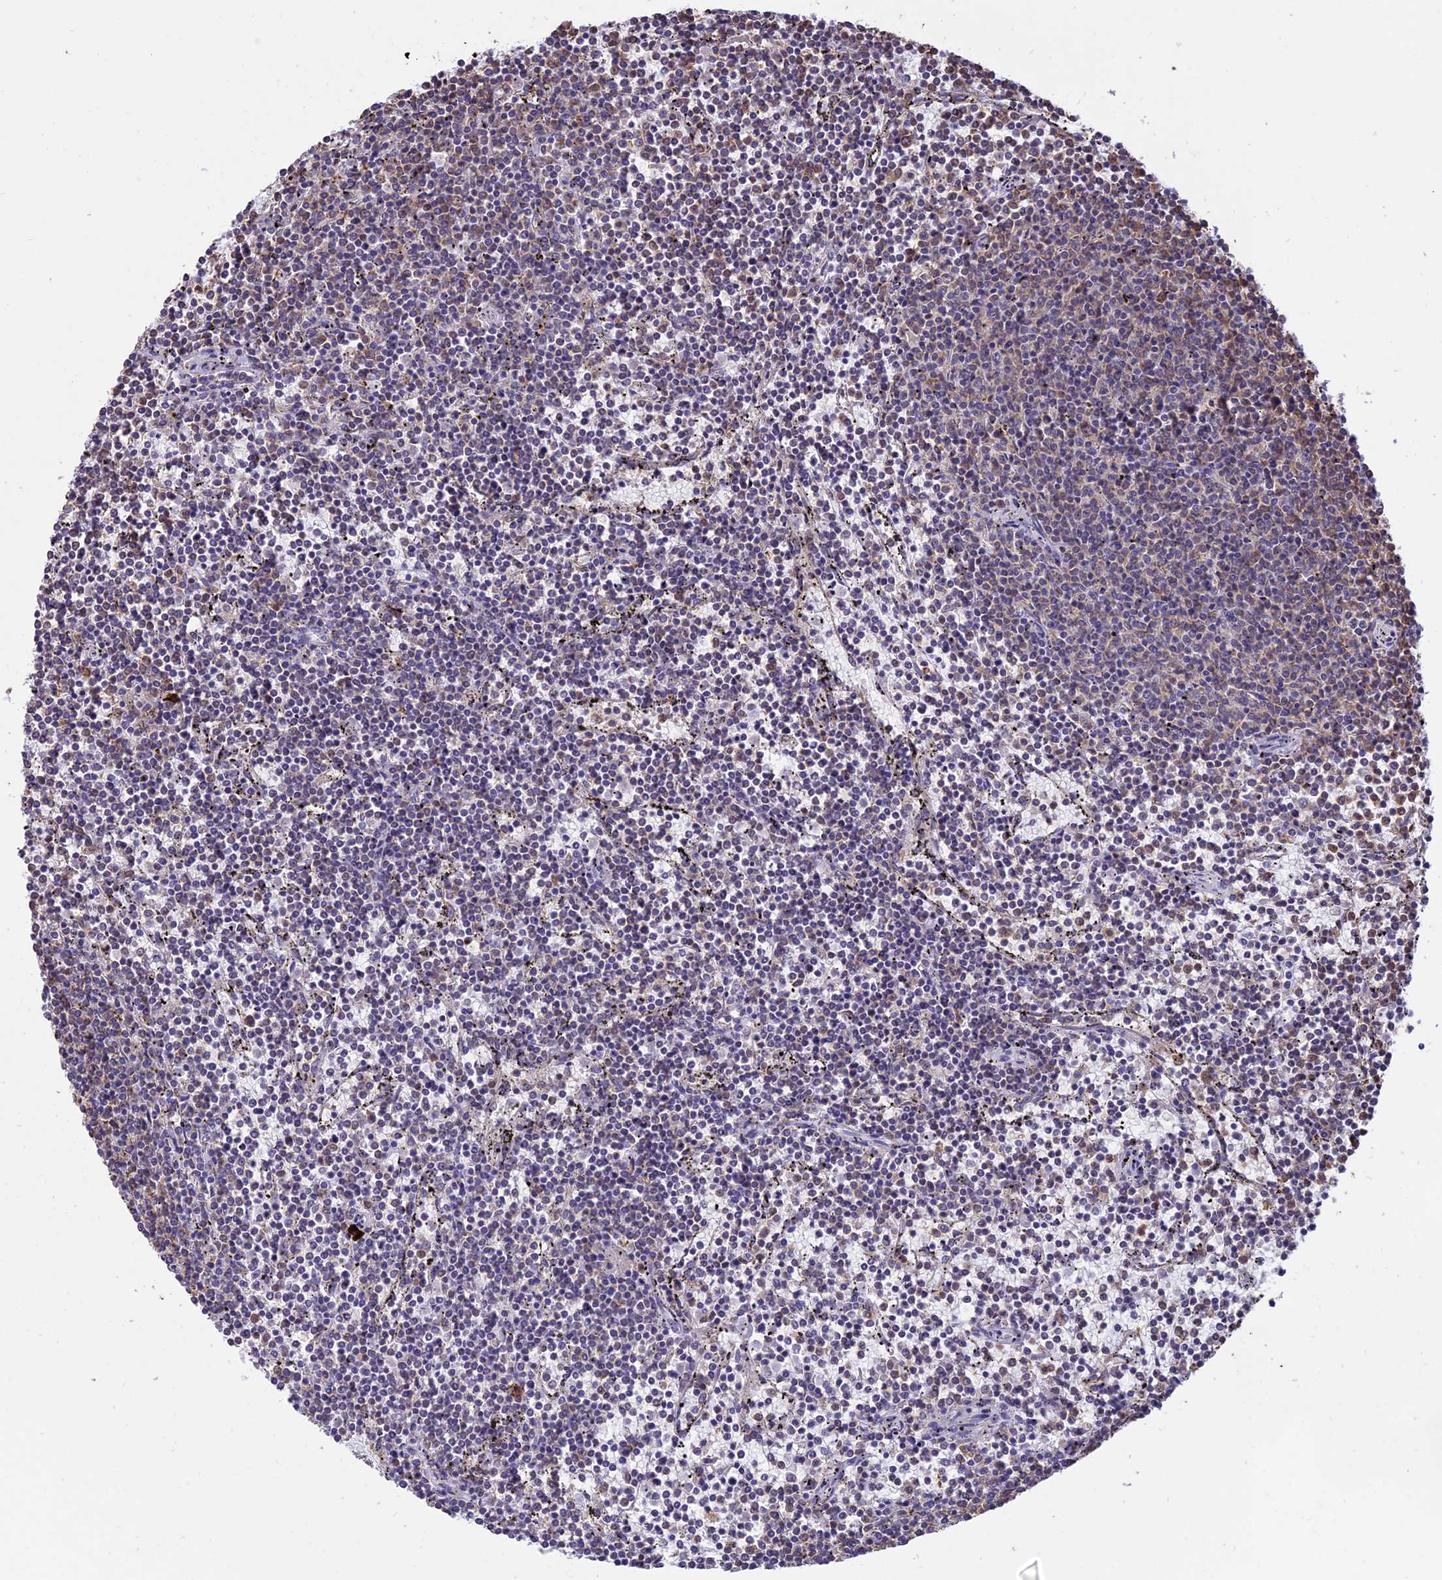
{"staining": {"intensity": "weak", "quantity": "25%-75%", "location": "cytoplasmic/membranous"}, "tissue": "lymphoma", "cell_type": "Tumor cells", "image_type": "cancer", "snomed": [{"axis": "morphology", "description": "Malignant lymphoma, non-Hodgkin's type, Low grade"}, {"axis": "topography", "description": "Spleen"}], "caption": "Protein positivity by immunohistochemistry (IHC) shows weak cytoplasmic/membranous expression in about 25%-75% of tumor cells in lymphoma.", "gene": "OR2W3", "patient": {"sex": "female", "age": 50}}